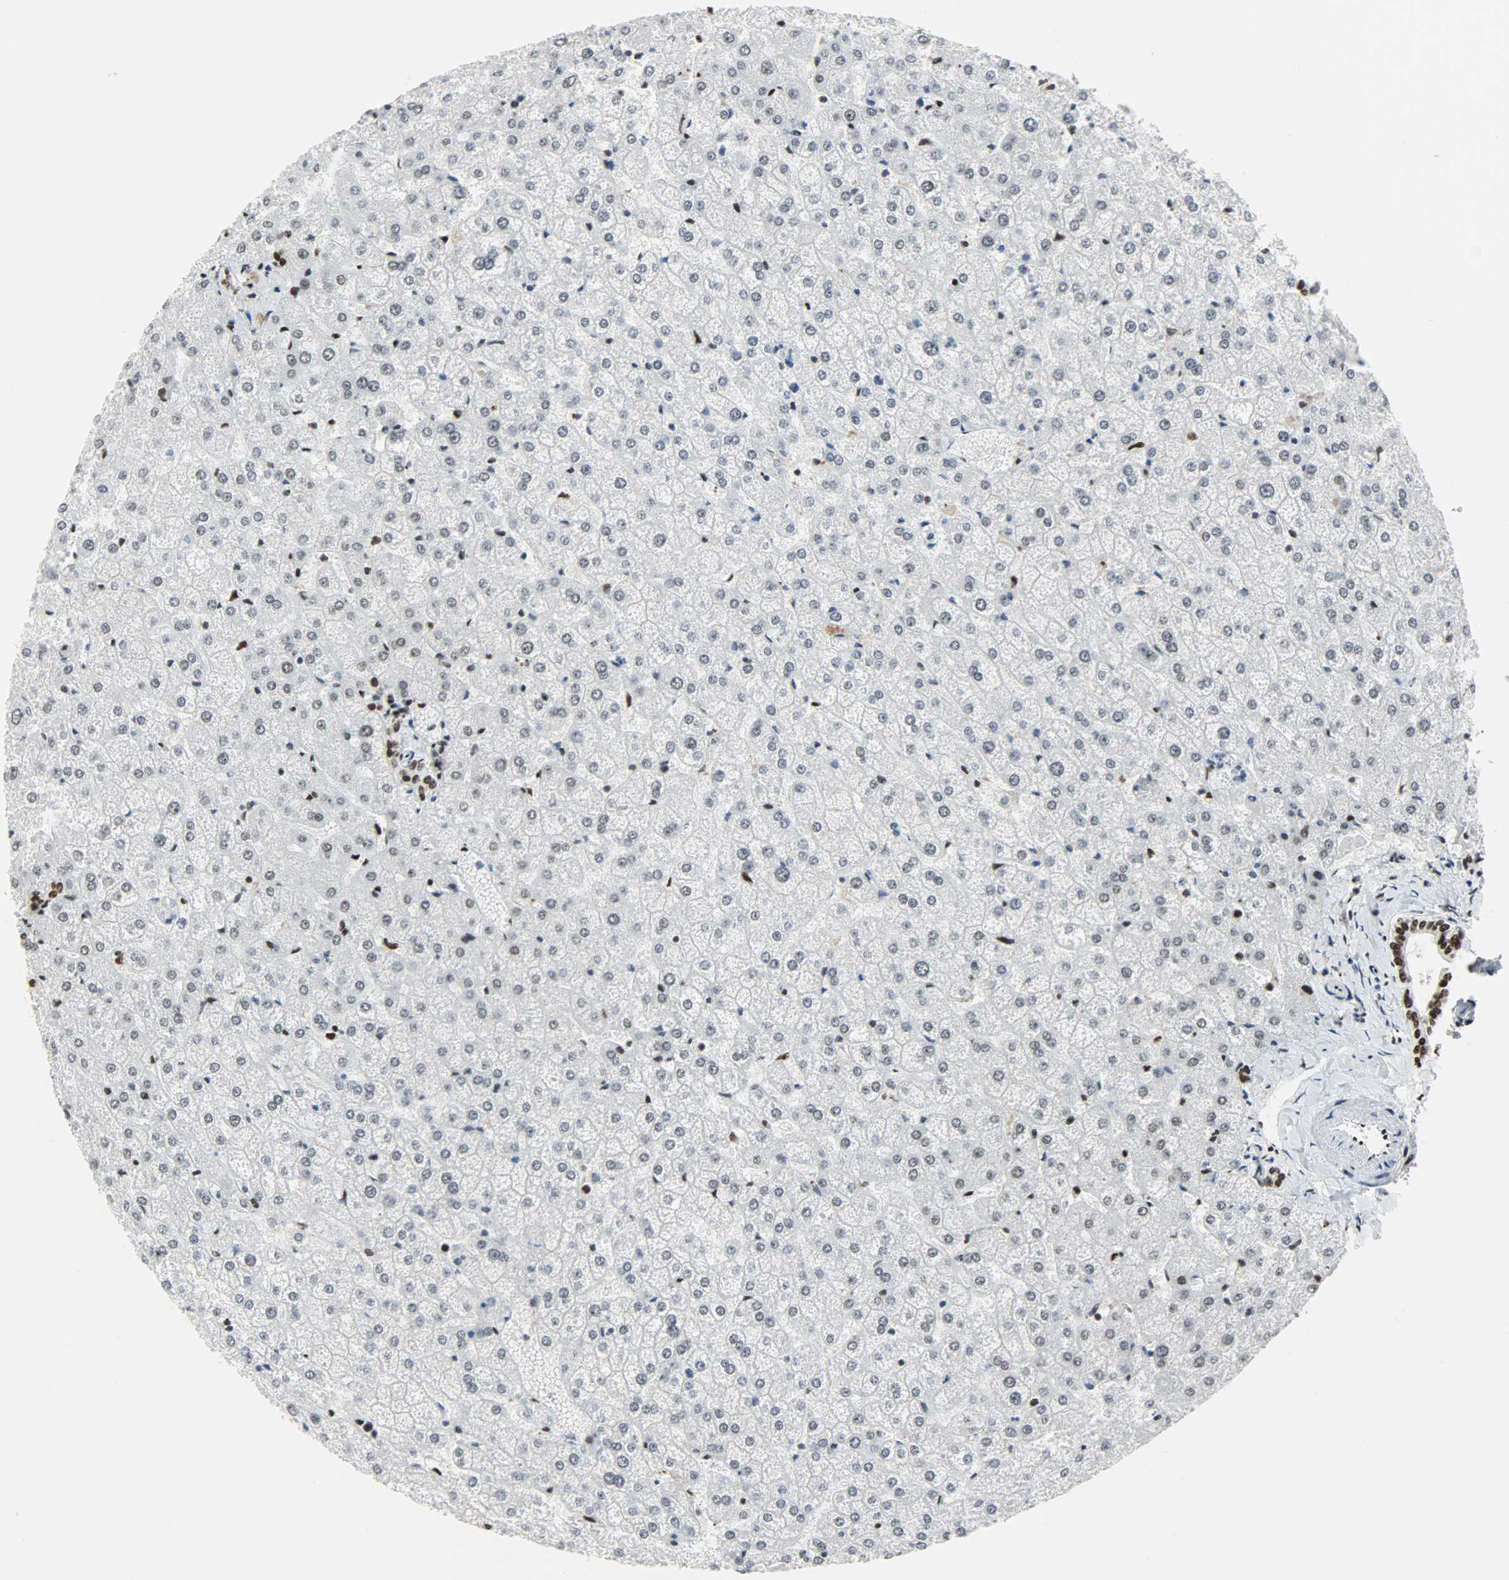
{"staining": {"intensity": "strong", "quantity": ">75%", "location": "nuclear"}, "tissue": "liver", "cell_type": "Cholangiocytes", "image_type": "normal", "snomed": [{"axis": "morphology", "description": "Normal tissue, NOS"}, {"axis": "topography", "description": "Liver"}], "caption": "Protein expression analysis of normal liver shows strong nuclear staining in approximately >75% of cholangiocytes.", "gene": "SSB", "patient": {"sex": "female", "age": 32}}